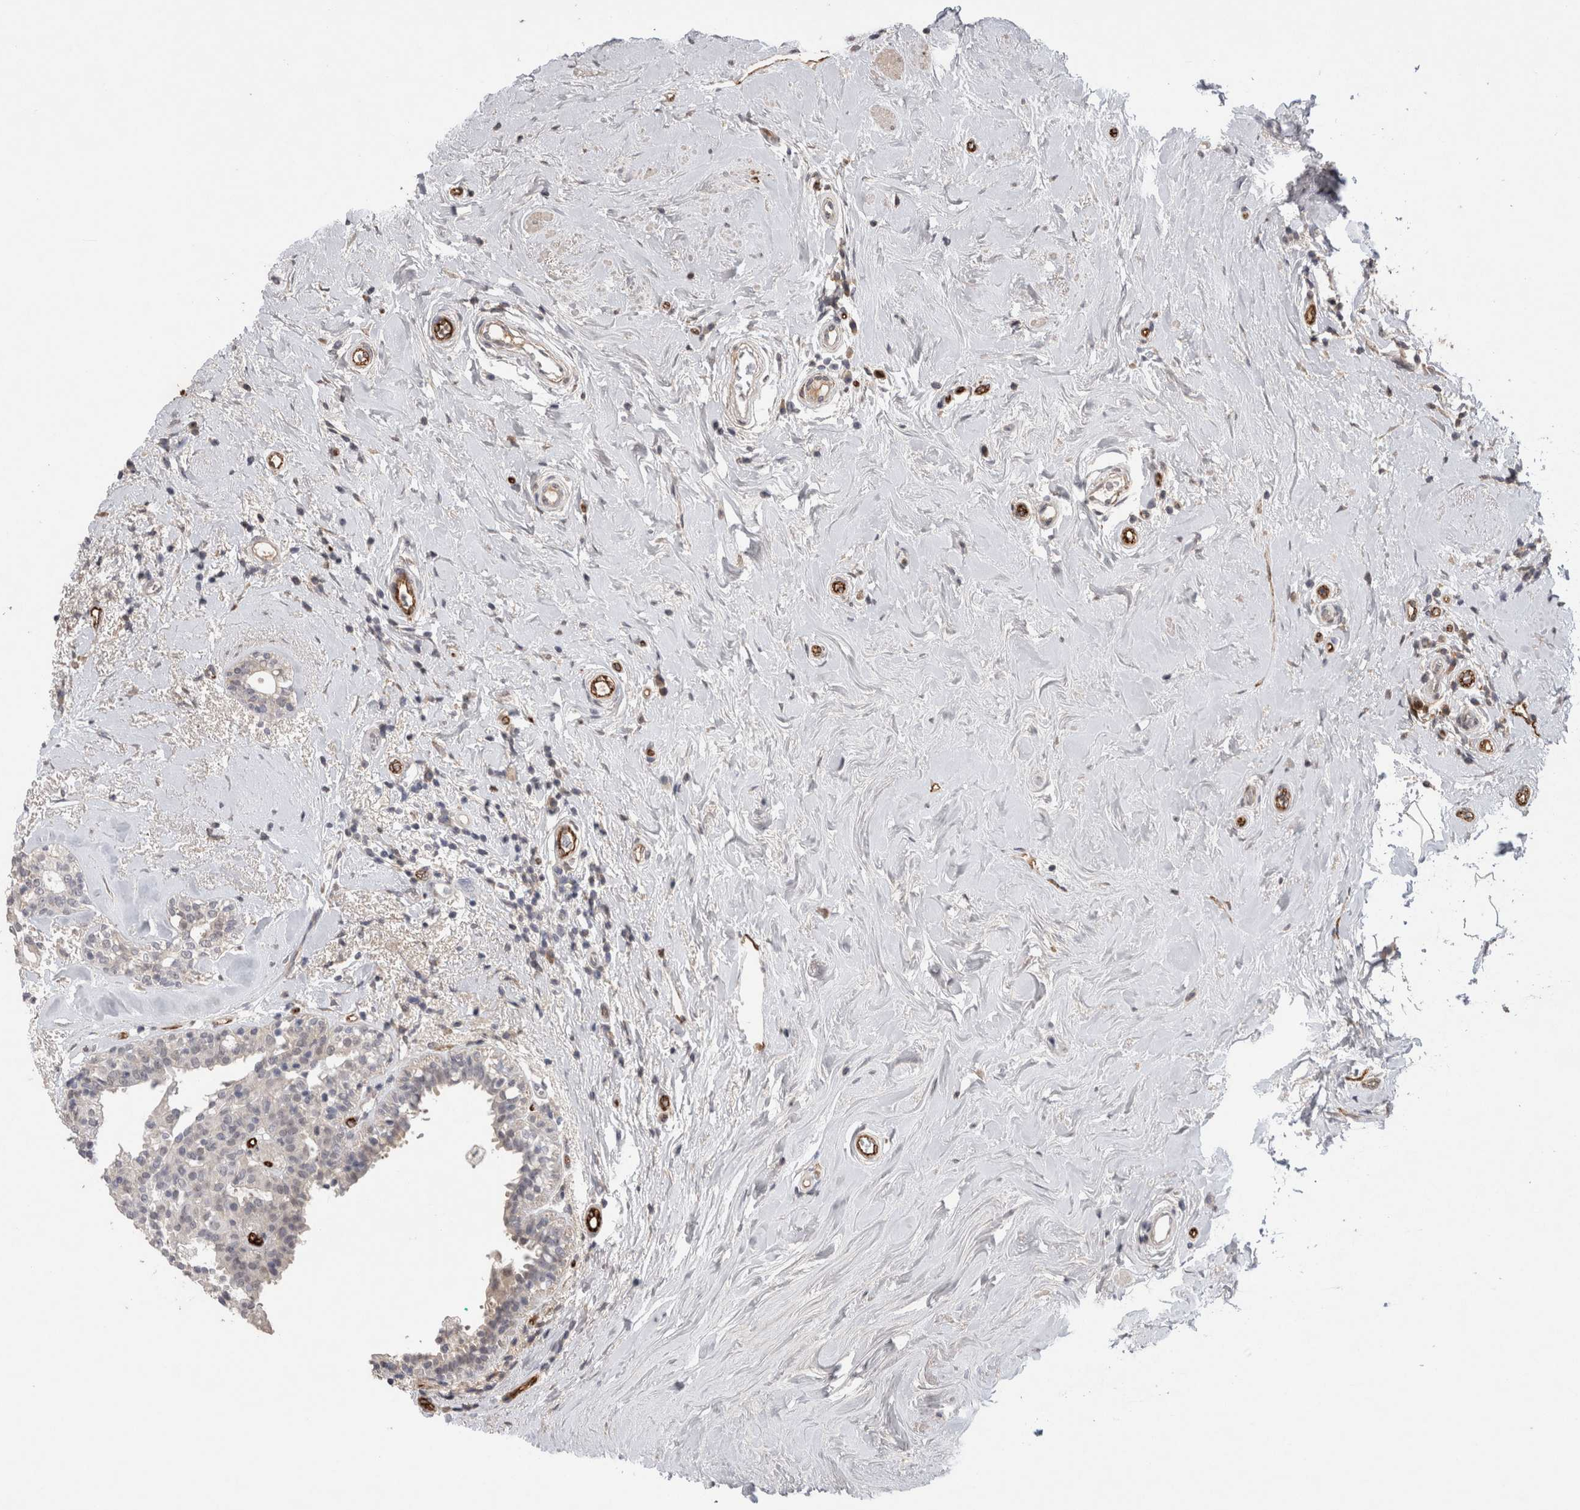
{"staining": {"intensity": "negative", "quantity": "none", "location": "none"}, "tissue": "breast cancer", "cell_type": "Tumor cells", "image_type": "cancer", "snomed": [{"axis": "morphology", "description": "Duct carcinoma"}, {"axis": "topography", "description": "Breast"}], "caption": "This is an immunohistochemistry (IHC) histopathology image of breast cancer. There is no expression in tumor cells.", "gene": "CDH13", "patient": {"sex": "female", "age": 55}}